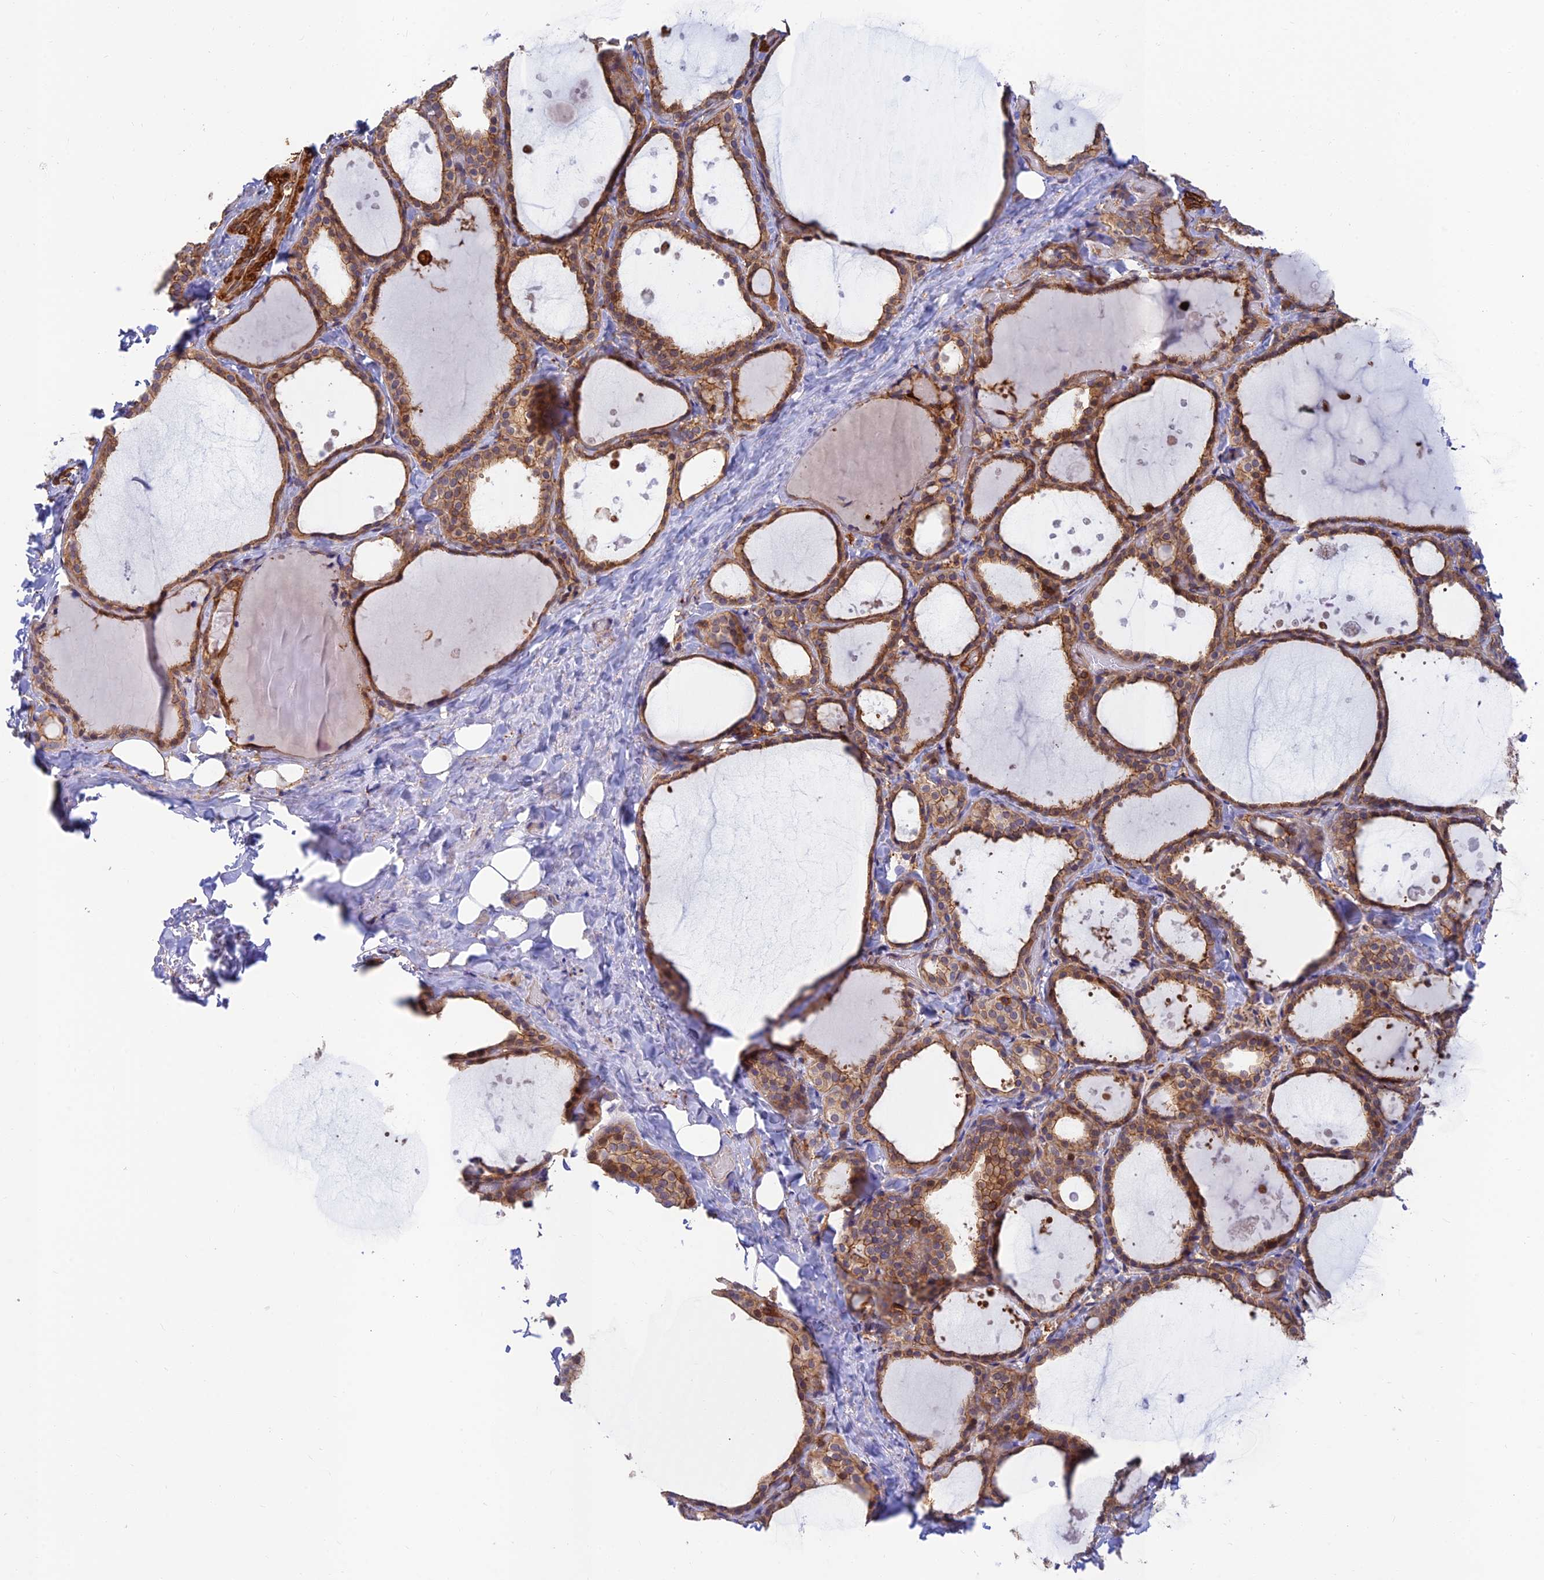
{"staining": {"intensity": "moderate", "quantity": ">75%", "location": "cytoplasmic/membranous"}, "tissue": "thyroid gland", "cell_type": "Glandular cells", "image_type": "normal", "snomed": [{"axis": "morphology", "description": "Normal tissue, NOS"}, {"axis": "topography", "description": "Thyroid gland"}], "caption": "Immunohistochemical staining of benign thyroid gland reveals >75% levels of moderate cytoplasmic/membranous protein staining in about >75% of glandular cells.", "gene": "PPP1R12C", "patient": {"sex": "female", "age": 44}}